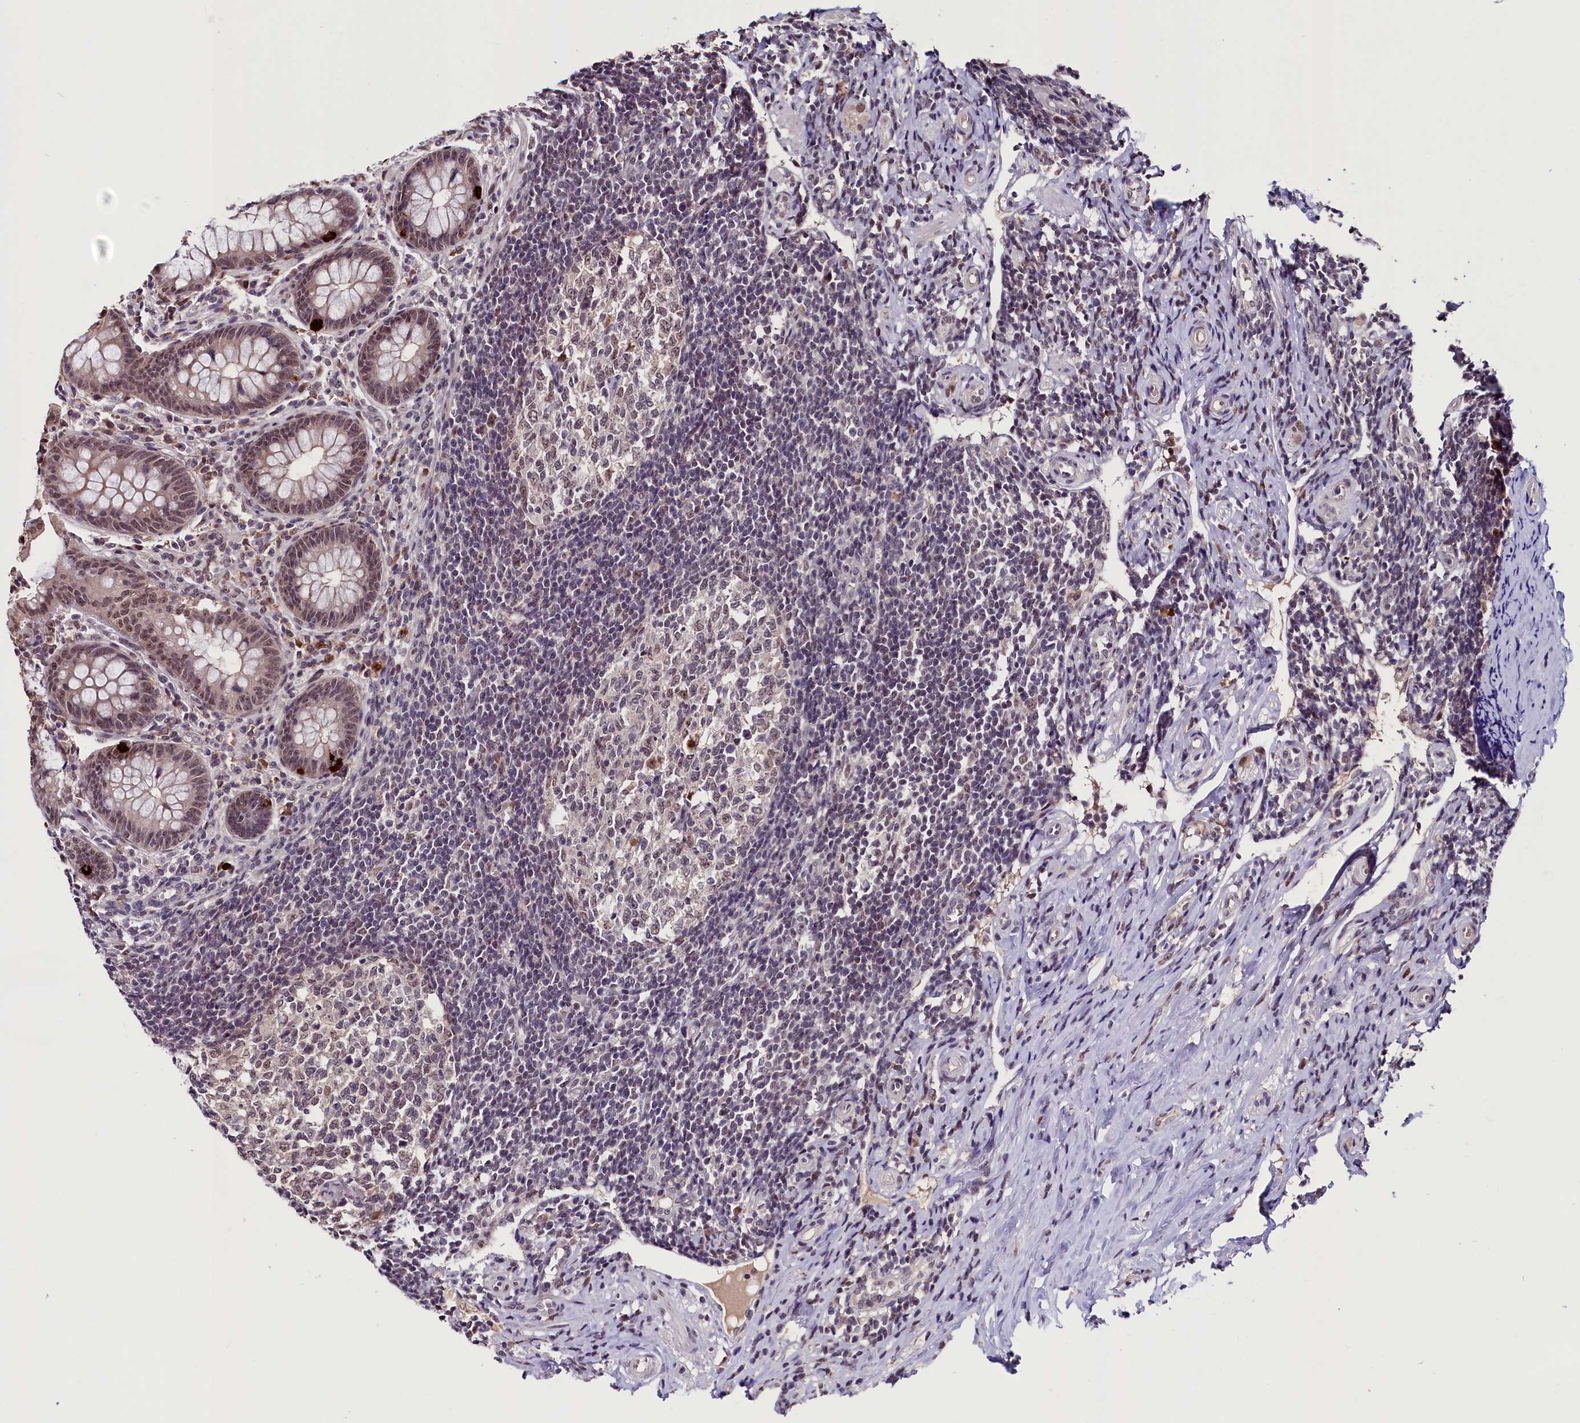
{"staining": {"intensity": "moderate", "quantity": ">75%", "location": "cytoplasmic/membranous"}, "tissue": "appendix", "cell_type": "Glandular cells", "image_type": "normal", "snomed": [{"axis": "morphology", "description": "Normal tissue, NOS"}, {"axis": "topography", "description": "Appendix"}], "caption": "Glandular cells demonstrate moderate cytoplasmic/membranous positivity in about >75% of cells in normal appendix. (DAB = brown stain, brightfield microscopy at high magnification).", "gene": "RNMT", "patient": {"sex": "female", "age": 33}}